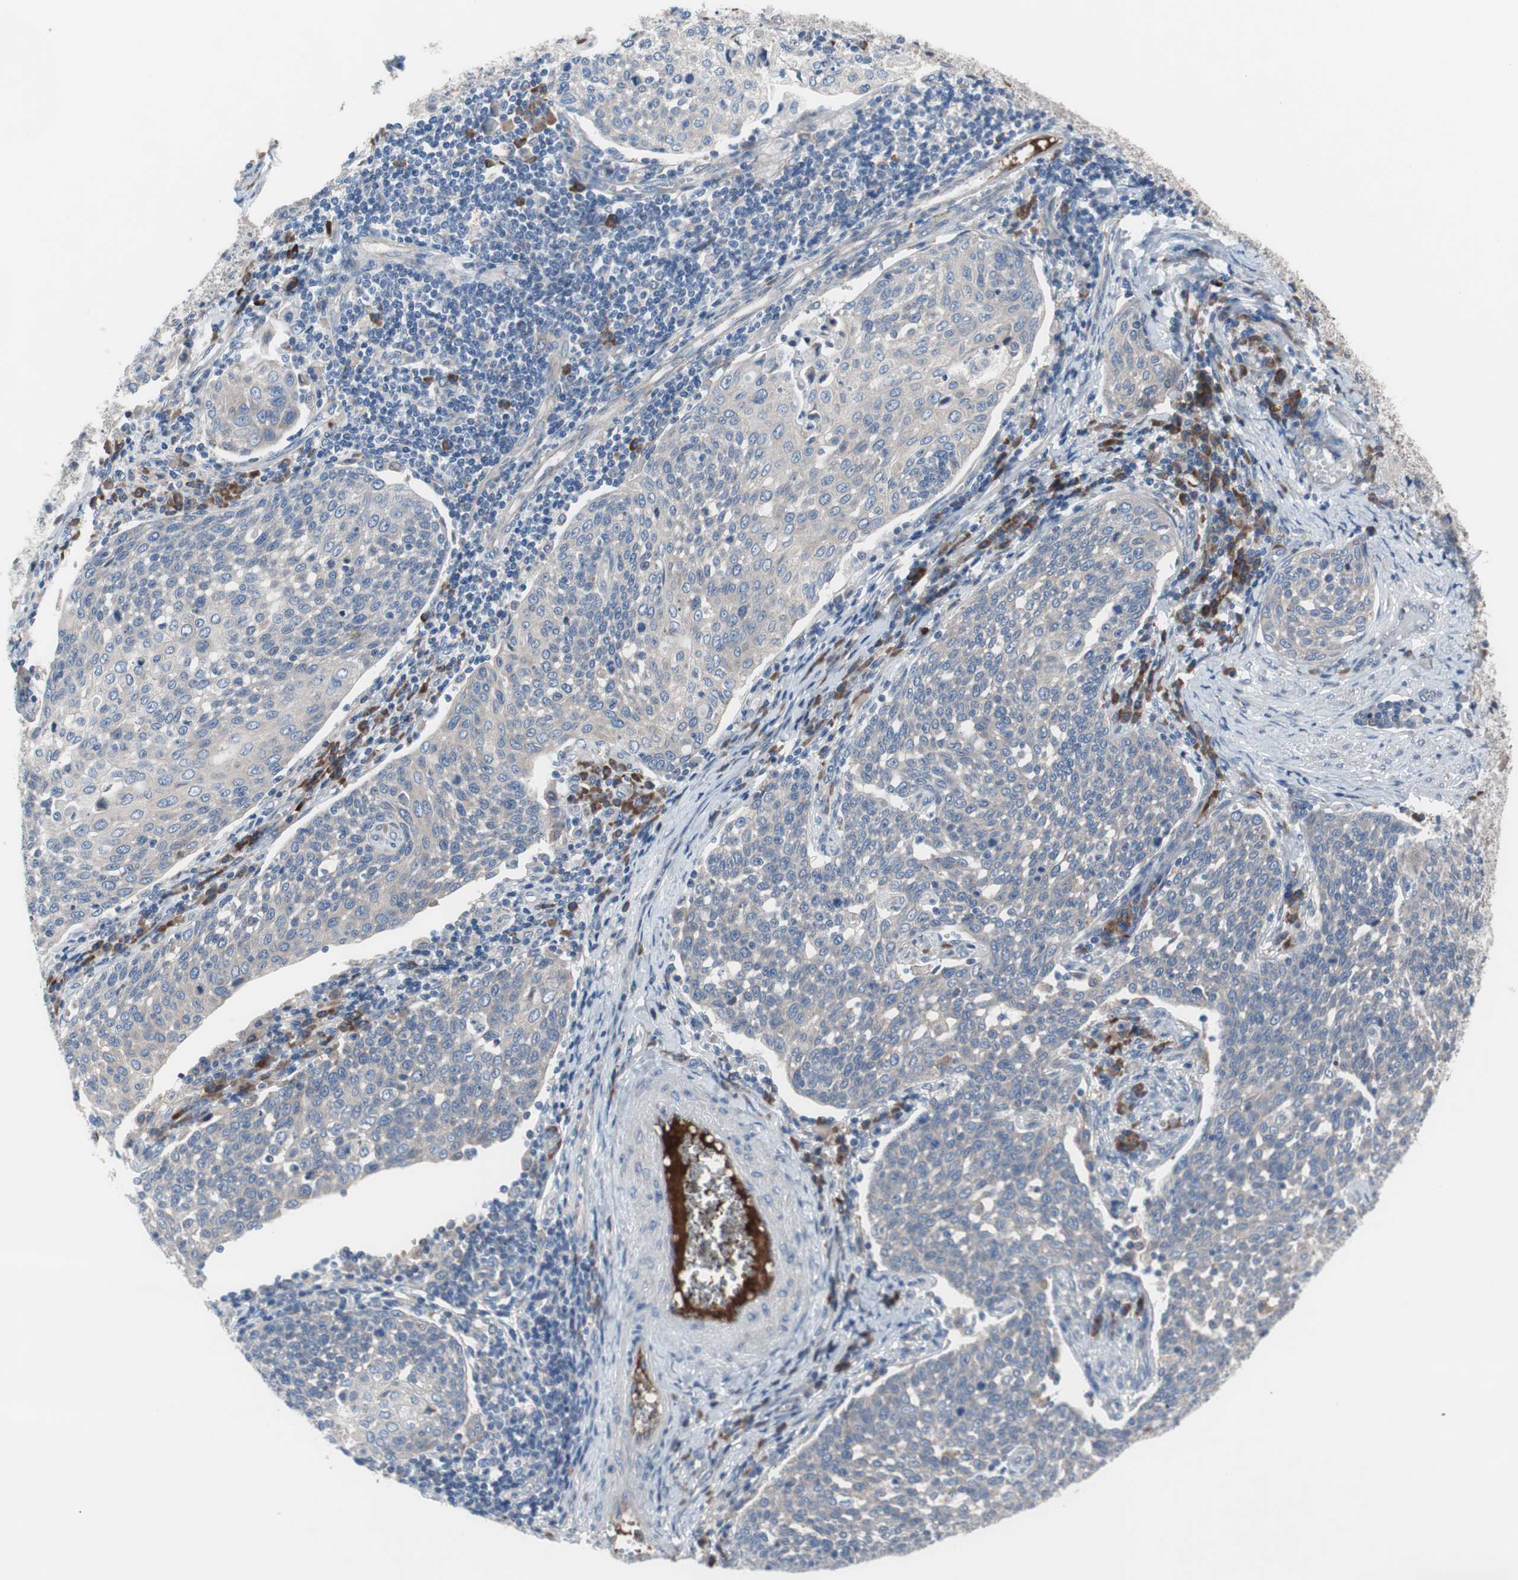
{"staining": {"intensity": "negative", "quantity": "none", "location": "none"}, "tissue": "cervical cancer", "cell_type": "Tumor cells", "image_type": "cancer", "snomed": [{"axis": "morphology", "description": "Squamous cell carcinoma, NOS"}, {"axis": "topography", "description": "Cervix"}], "caption": "Squamous cell carcinoma (cervical) was stained to show a protein in brown. There is no significant expression in tumor cells.", "gene": "KANSL1", "patient": {"sex": "female", "age": 34}}